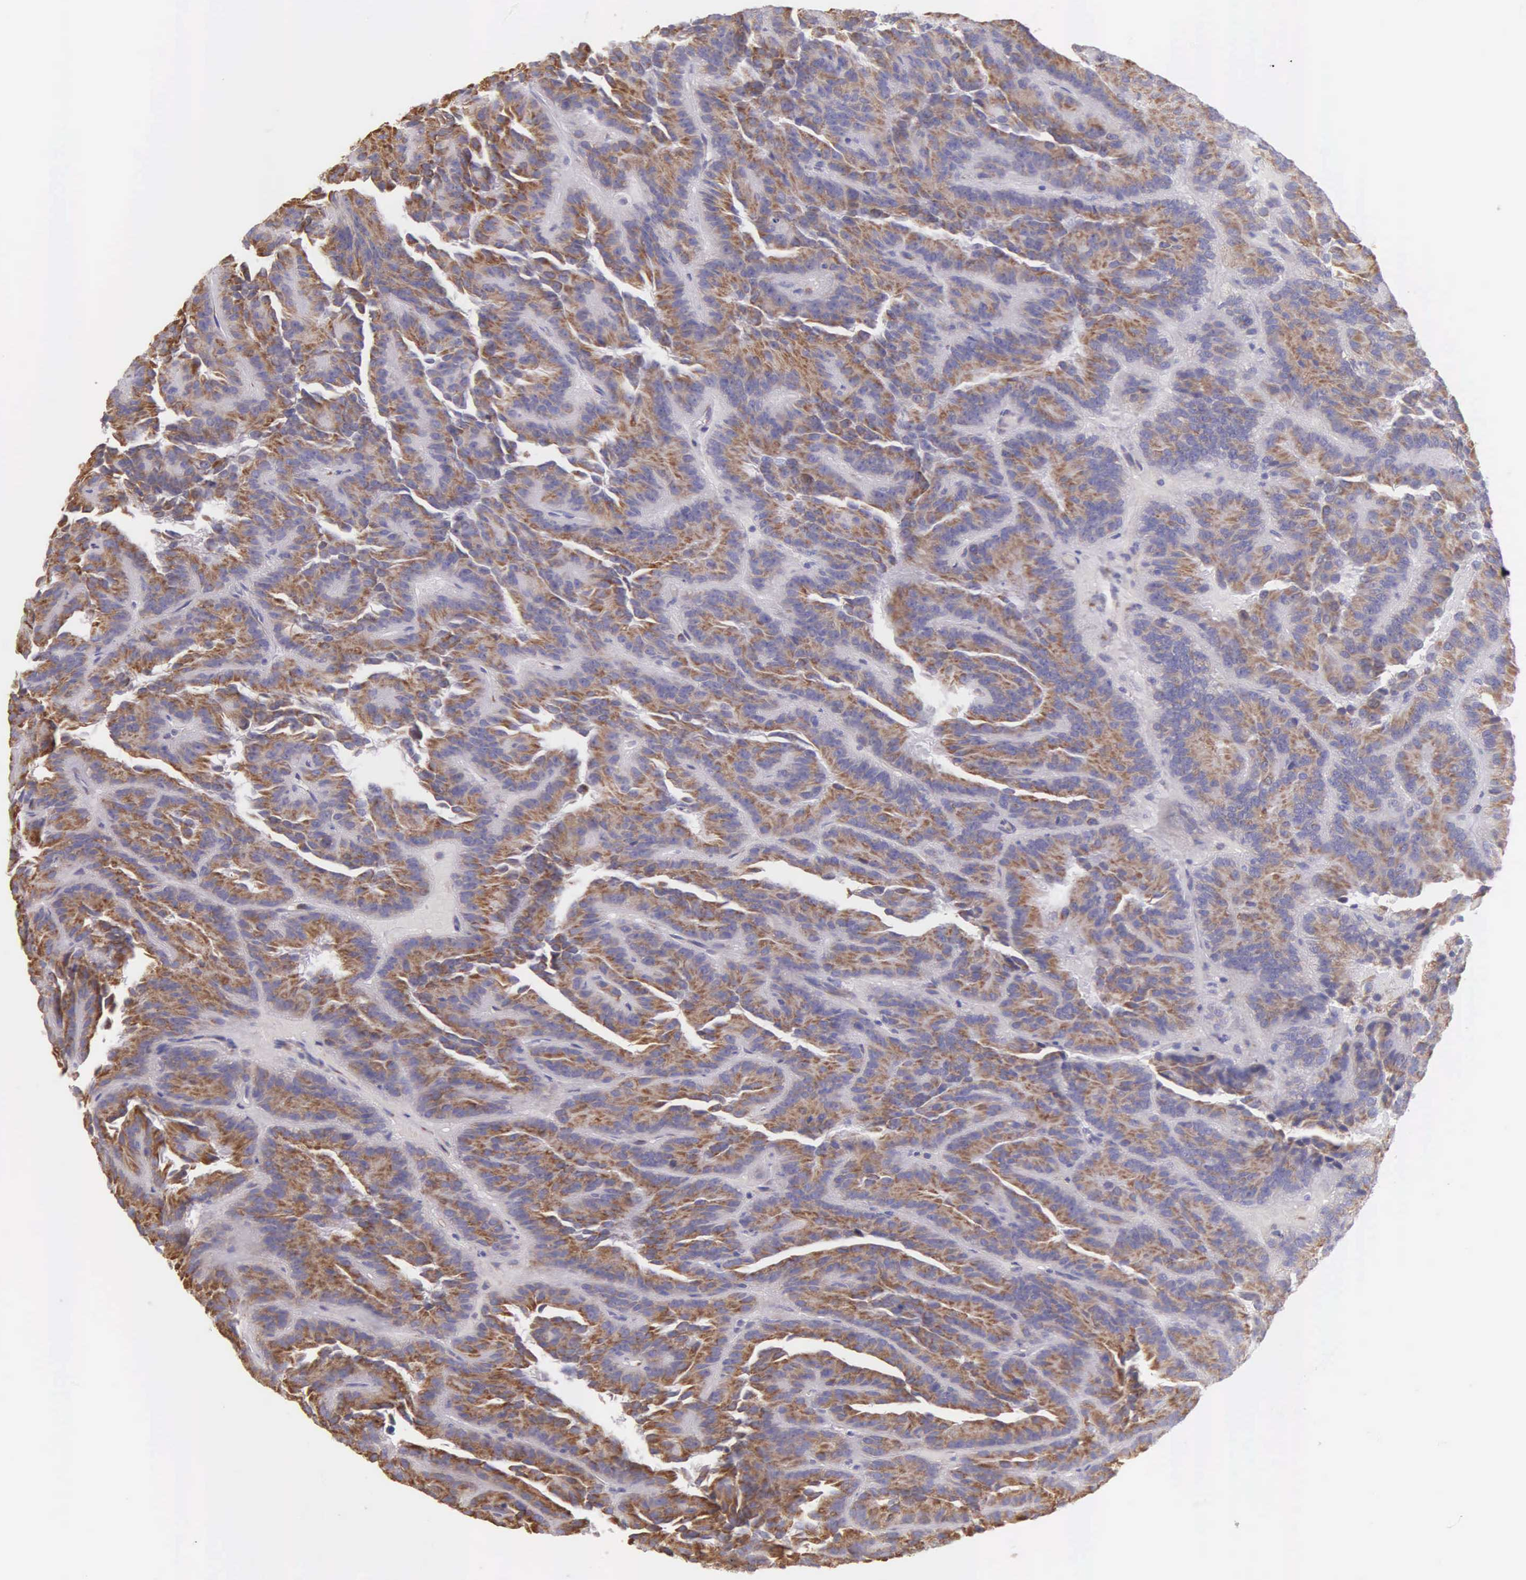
{"staining": {"intensity": "moderate", "quantity": "25%-75%", "location": "cytoplasmic/membranous"}, "tissue": "renal cancer", "cell_type": "Tumor cells", "image_type": "cancer", "snomed": [{"axis": "morphology", "description": "Adenocarcinoma, NOS"}, {"axis": "topography", "description": "Kidney"}], "caption": "About 25%-75% of tumor cells in renal adenocarcinoma exhibit moderate cytoplasmic/membranous protein staining as visualized by brown immunohistochemical staining.", "gene": "CKAP4", "patient": {"sex": "male", "age": 46}}